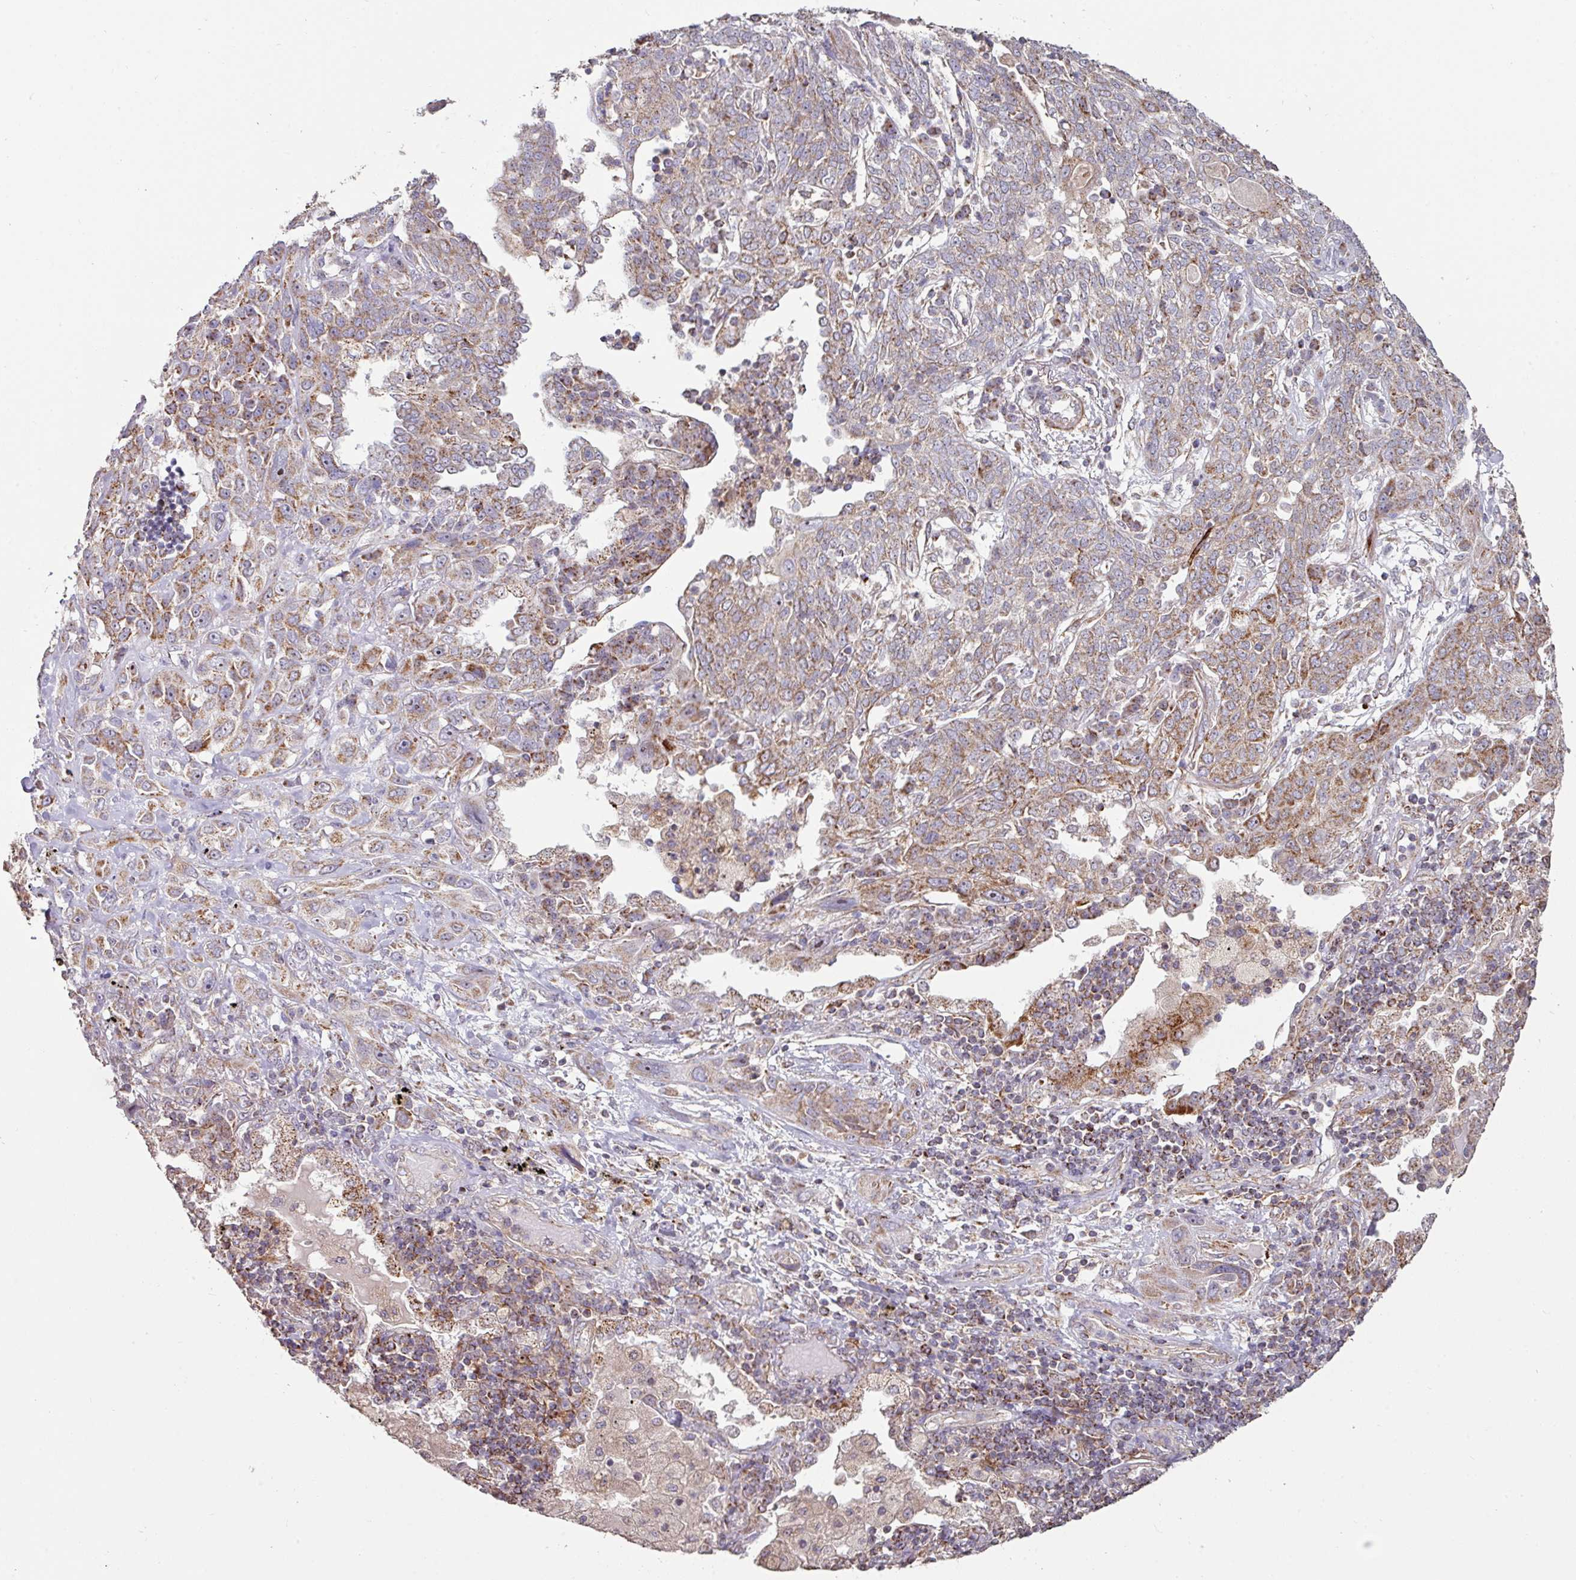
{"staining": {"intensity": "moderate", "quantity": "25%-75%", "location": "cytoplasmic/membranous"}, "tissue": "lung cancer", "cell_type": "Tumor cells", "image_type": "cancer", "snomed": [{"axis": "morphology", "description": "Squamous cell carcinoma, NOS"}, {"axis": "topography", "description": "Lung"}], "caption": "Immunohistochemistry staining of lung squamous cell carcinoma, which demonstrates medium levels of moderate cytoplasmic/membranous expression in about 25%-75% of tumor cells indicating moderate cytoplasmic/membranous protein expression. The staining was performed using DAB (3,3'-diaminobenzidine) (brown) for protein detection and nuclei were counterstained in hematoxylin (blue).", "gene": "OR2D3", "patient": {"sex": "female", "age": 70}}